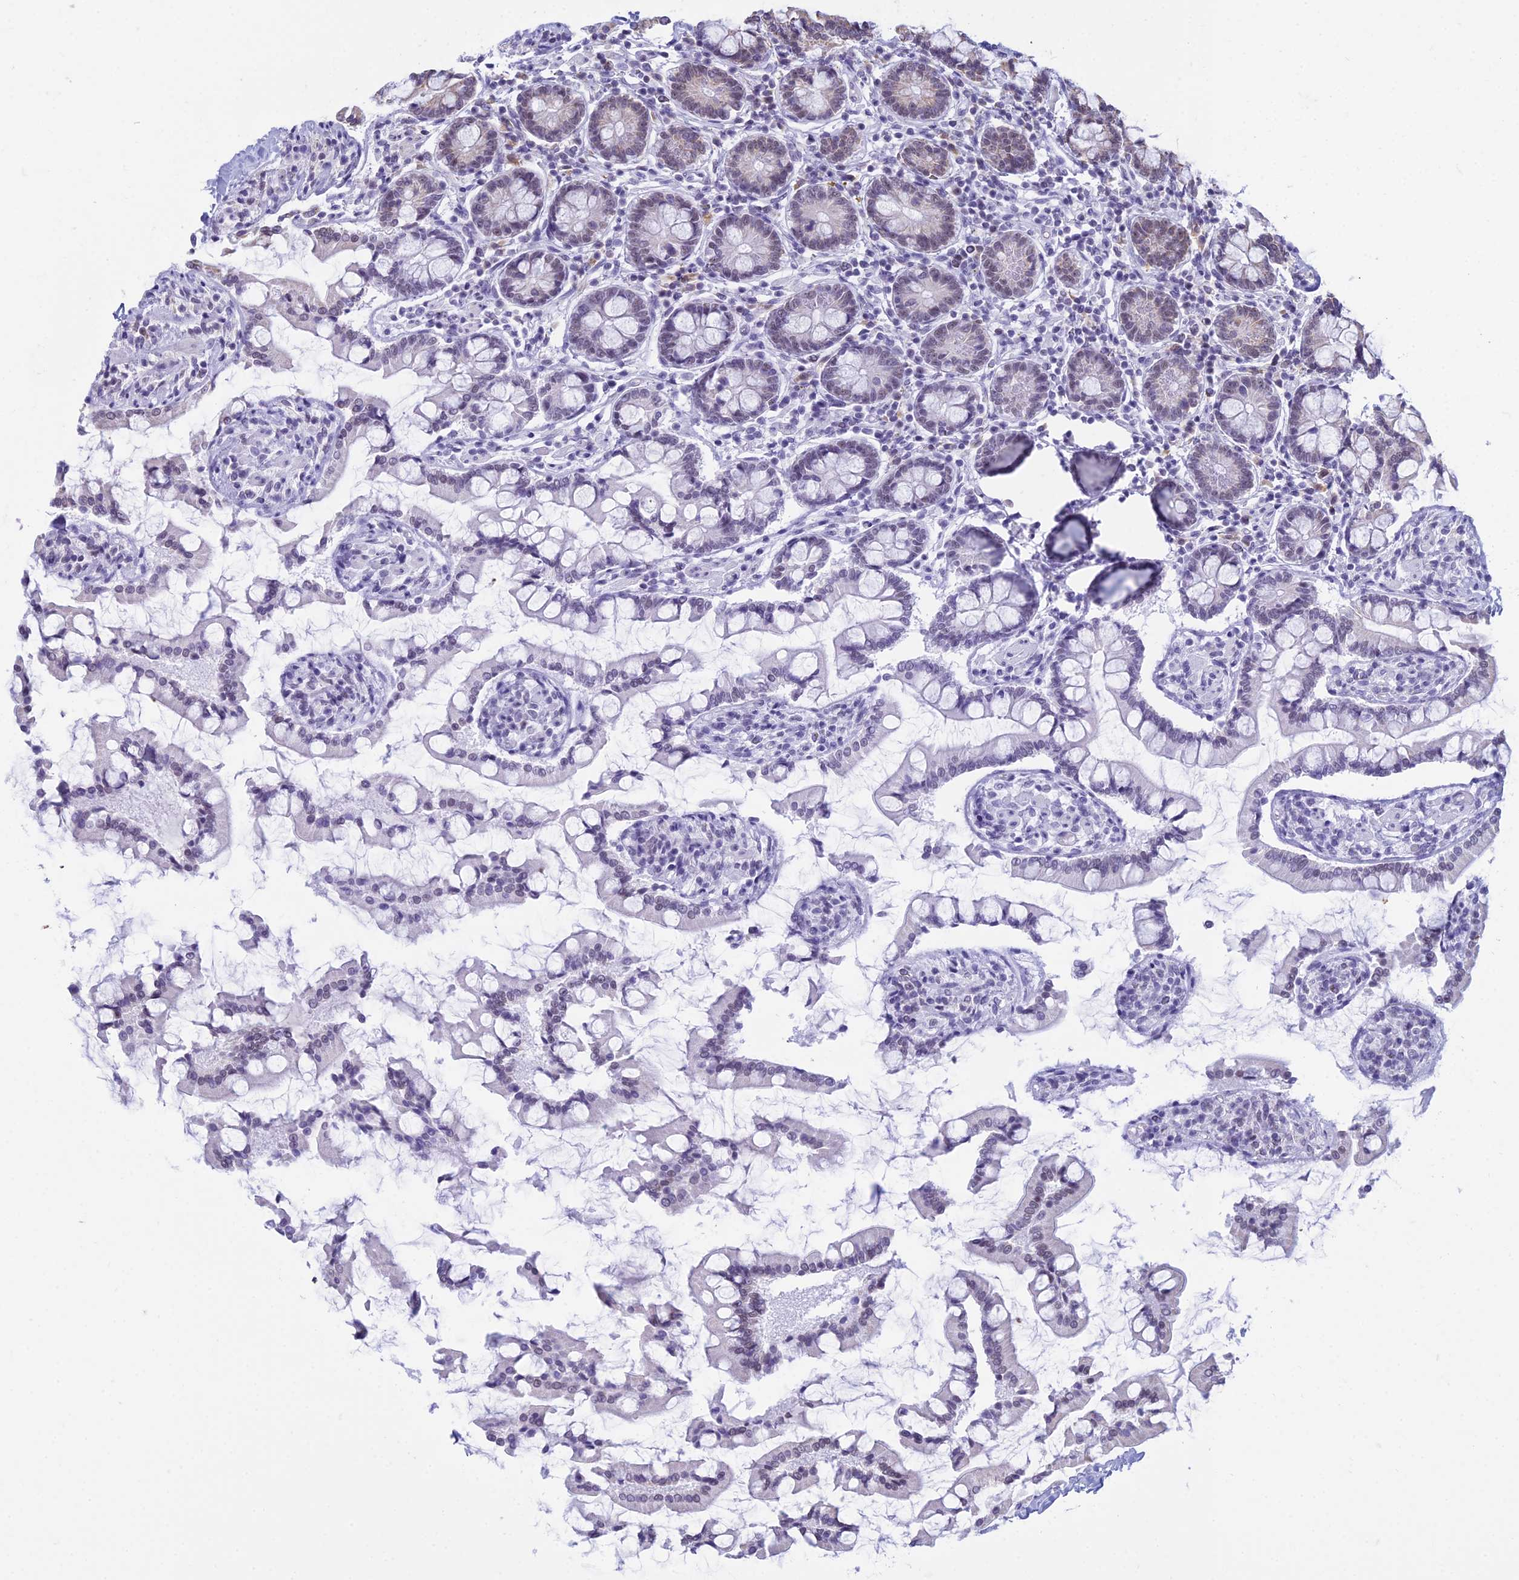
{"staining": {"intensity": "moderate", "quantity": "25%-75%", "location": "nuclear"}, "tissue": "small intestine", "cell_type": "Glandular cells", "image_type": "normal", "snomed": [{"axis": "morphology", "description": "Normal tissue, NOS"}, {"axis": "topography", "description": "Small intestine"}], "caption": "Protein analysis of benign small intestine demonstrates moderate nuclear staining in about 25%-75% of glandular cells. The staining was performed using DAB (3,3'-diaminobenzidine), with brown indicating positive protein expression. Nuclei are stained blue with hematoxylin.", "gene": "KLF14", "patient": {"sex": "male", "age": 41}}